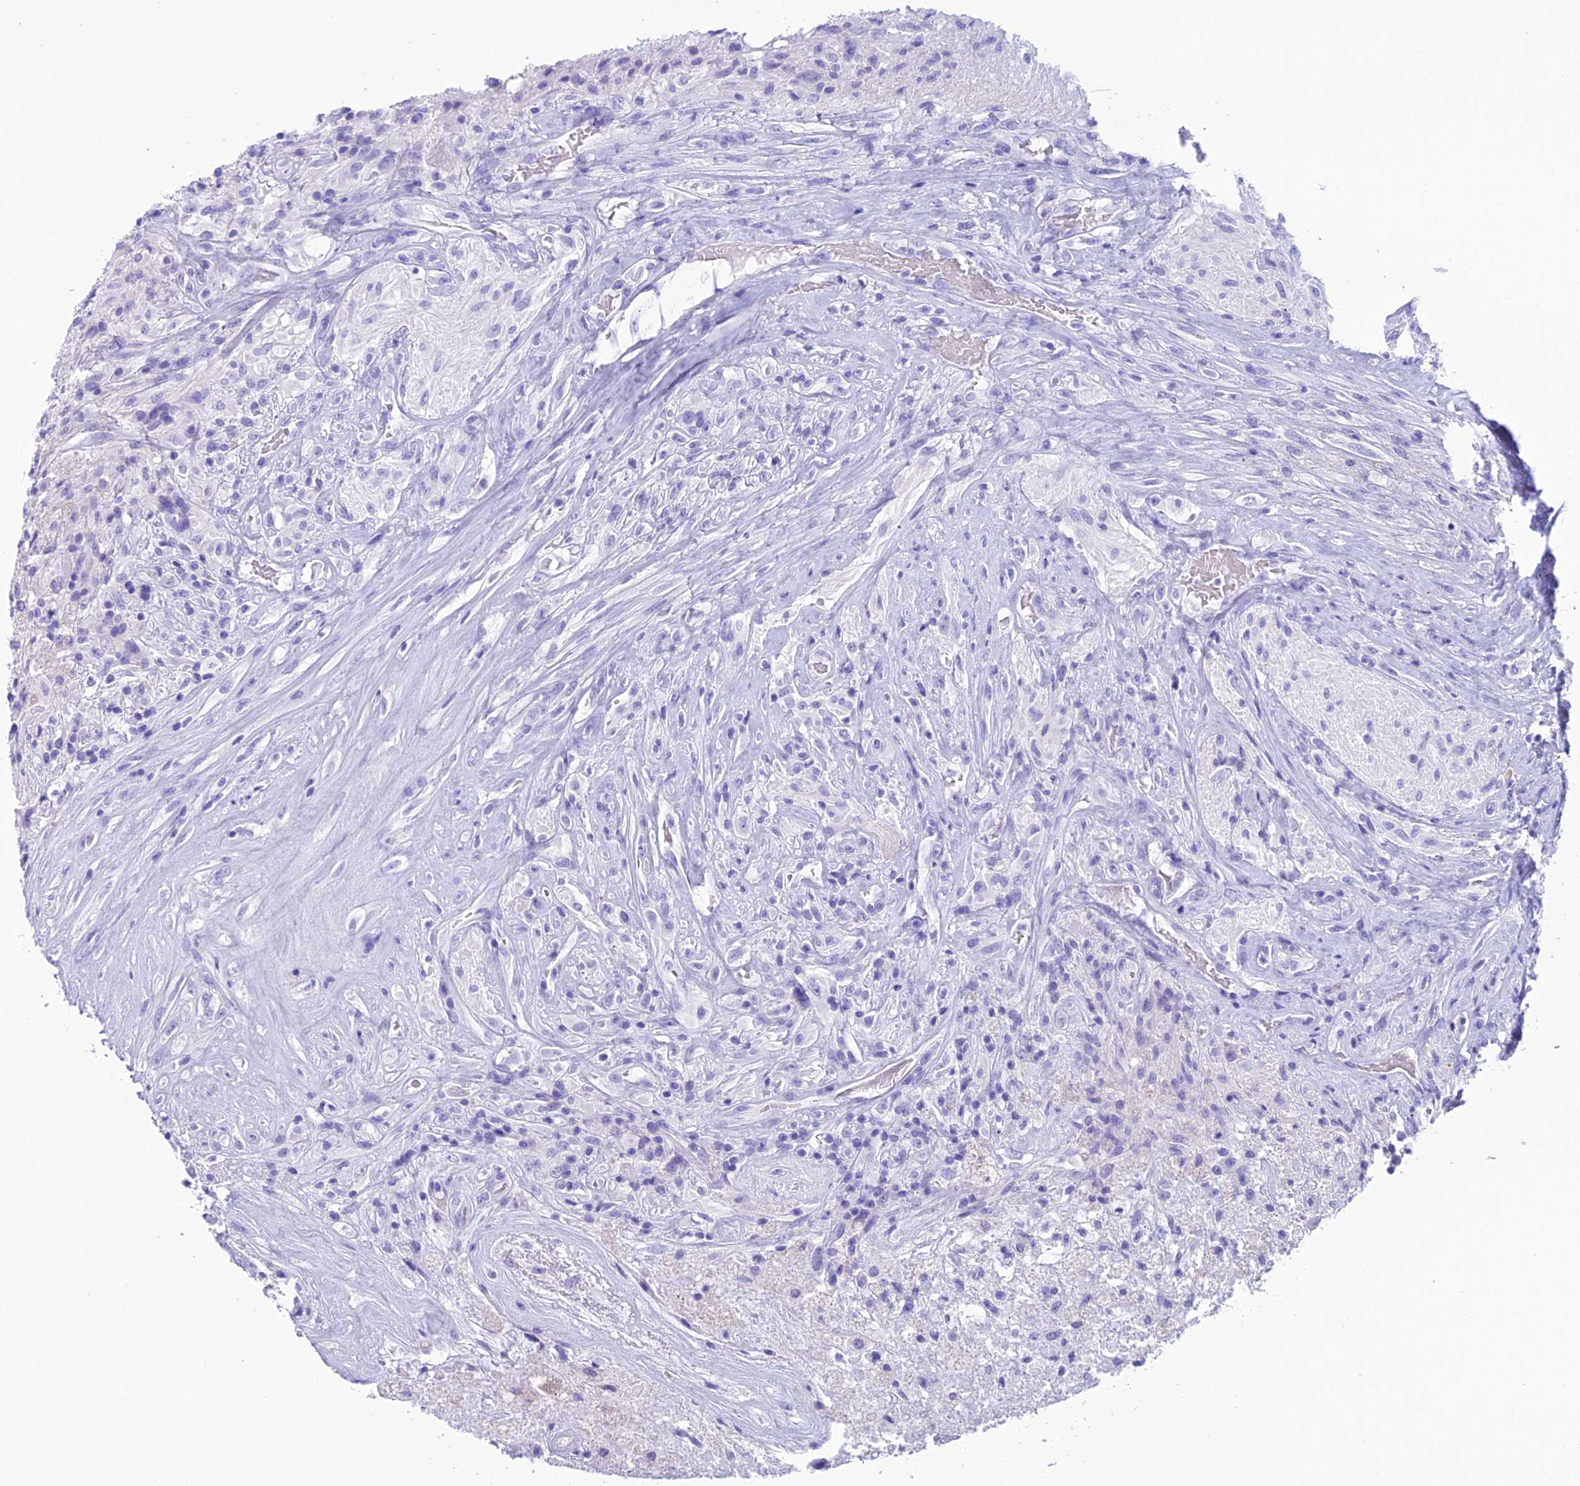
{"staining": {"intensity": "negative", "quantity": "none", "location": "none"}, "tissue": "glioma", "cell_type": "Tumor cells", "image_type": "cancer", "snomed": [{"axis": "morphology", "description": "Glioma, malignant, High grade"}, {"axis": "topography", "description": "Brain"}], "caption": "DAB (3,3'-diaminobenzidine) immunohistochemical staining of human glioma demonstrates no significant positivity in tumor cells.", "gene": "TRAM1L1", "patient": {"sex": "male", "age": 56}}